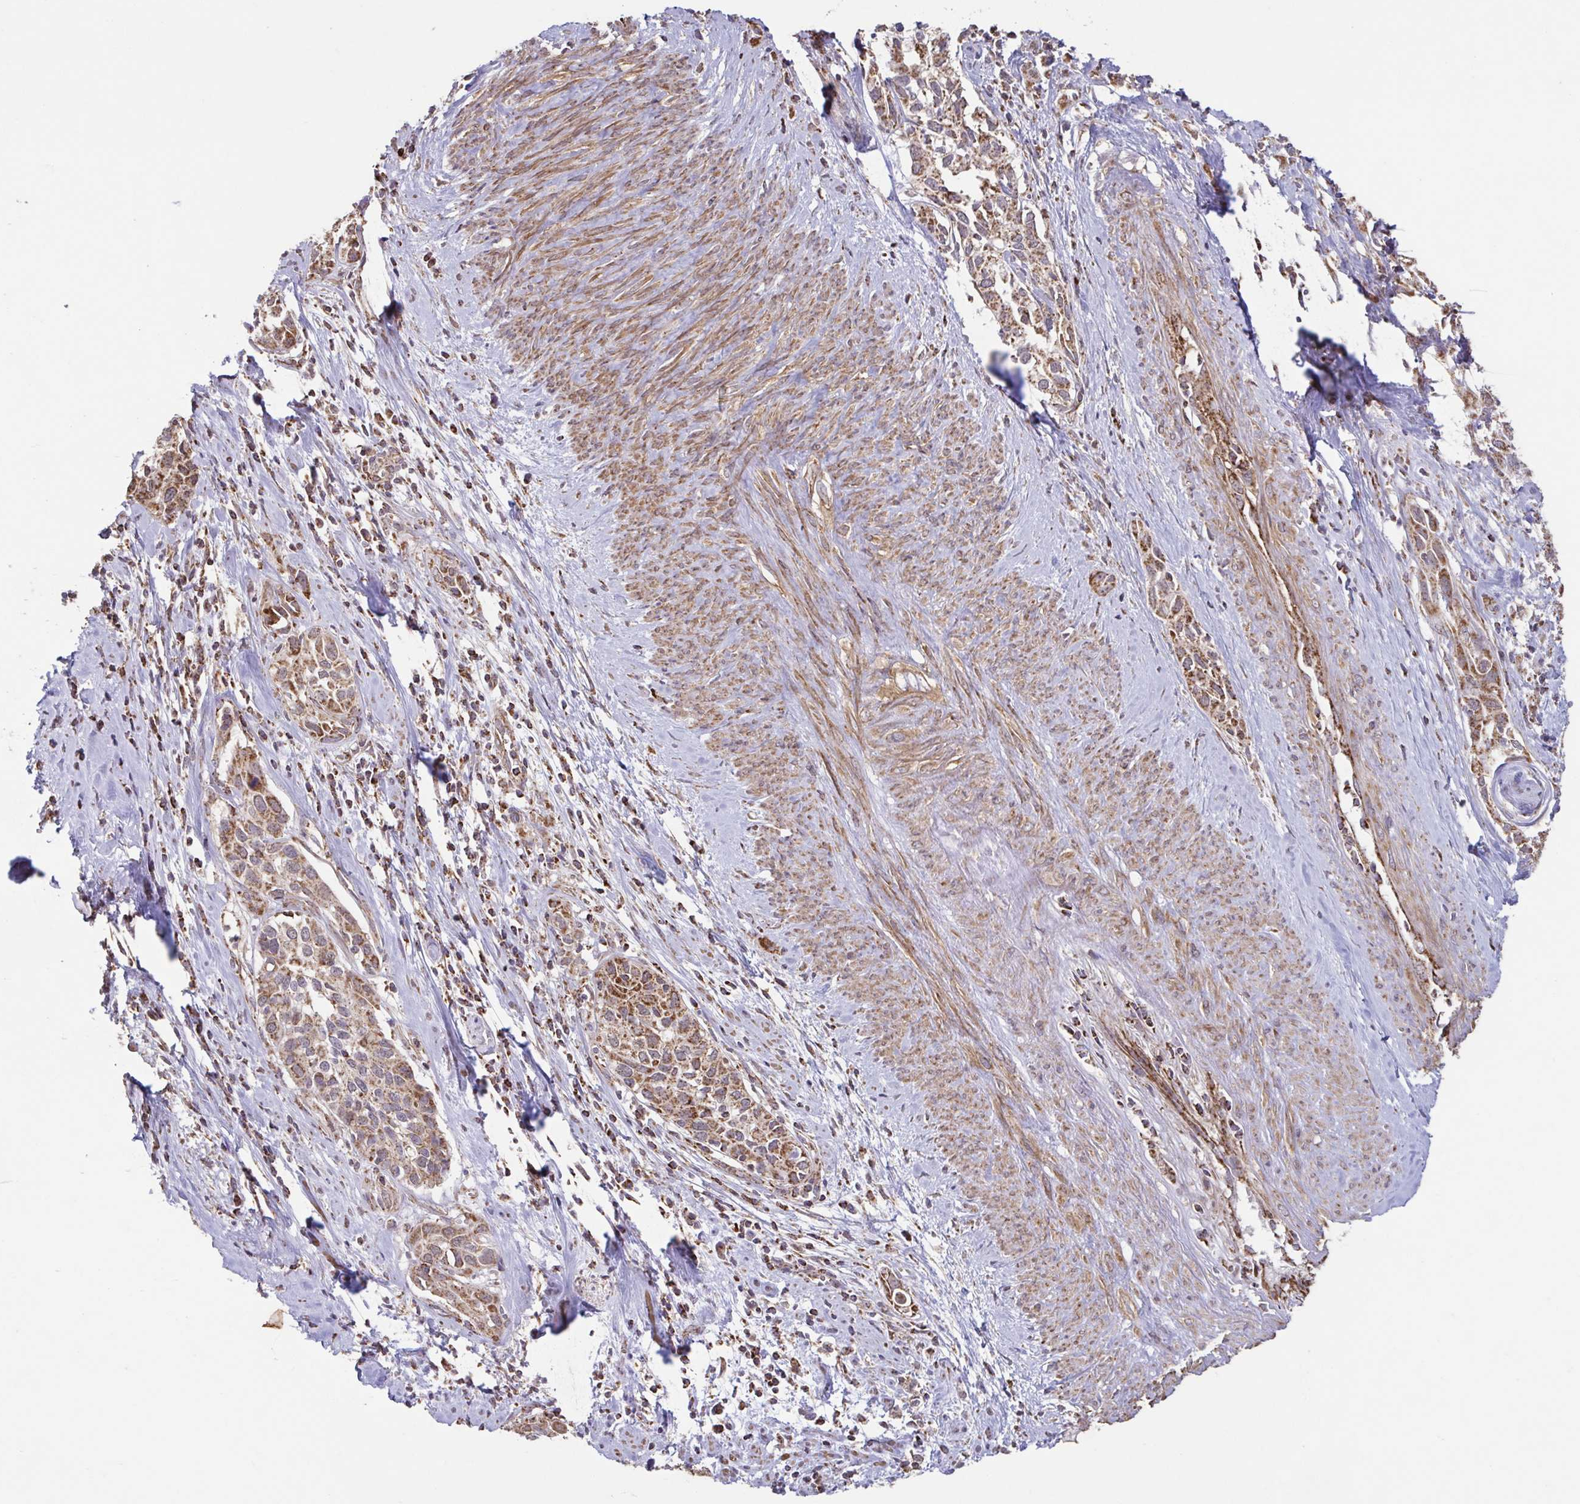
{"staining": {"intensity": "moderate", "quantity": ">75%", "location": "cytoplasmic/membranous"}, "tissue": "cervical cancer", "cell_type": "Tumor cells", "image_type": "cancer", "snomed": [{"axis": "morphology", "description": "Squamous cell carcinoma, NOS"}, {"axis": "topography", "description": "Cervix"}], "caption": "Cervical squamous cell carcinoma tissue demonstrates moderate cytoplasmic/membranous expression in about >75% of tumor cells The protein is stained brown, and the nuclei are stained in blue (DAB (3,3'-diaminobenzidine) IHC with brightfield microscopy, high magnification).", "gene": "DIP2B", "patient": {"sex": "female", "age": 51}}